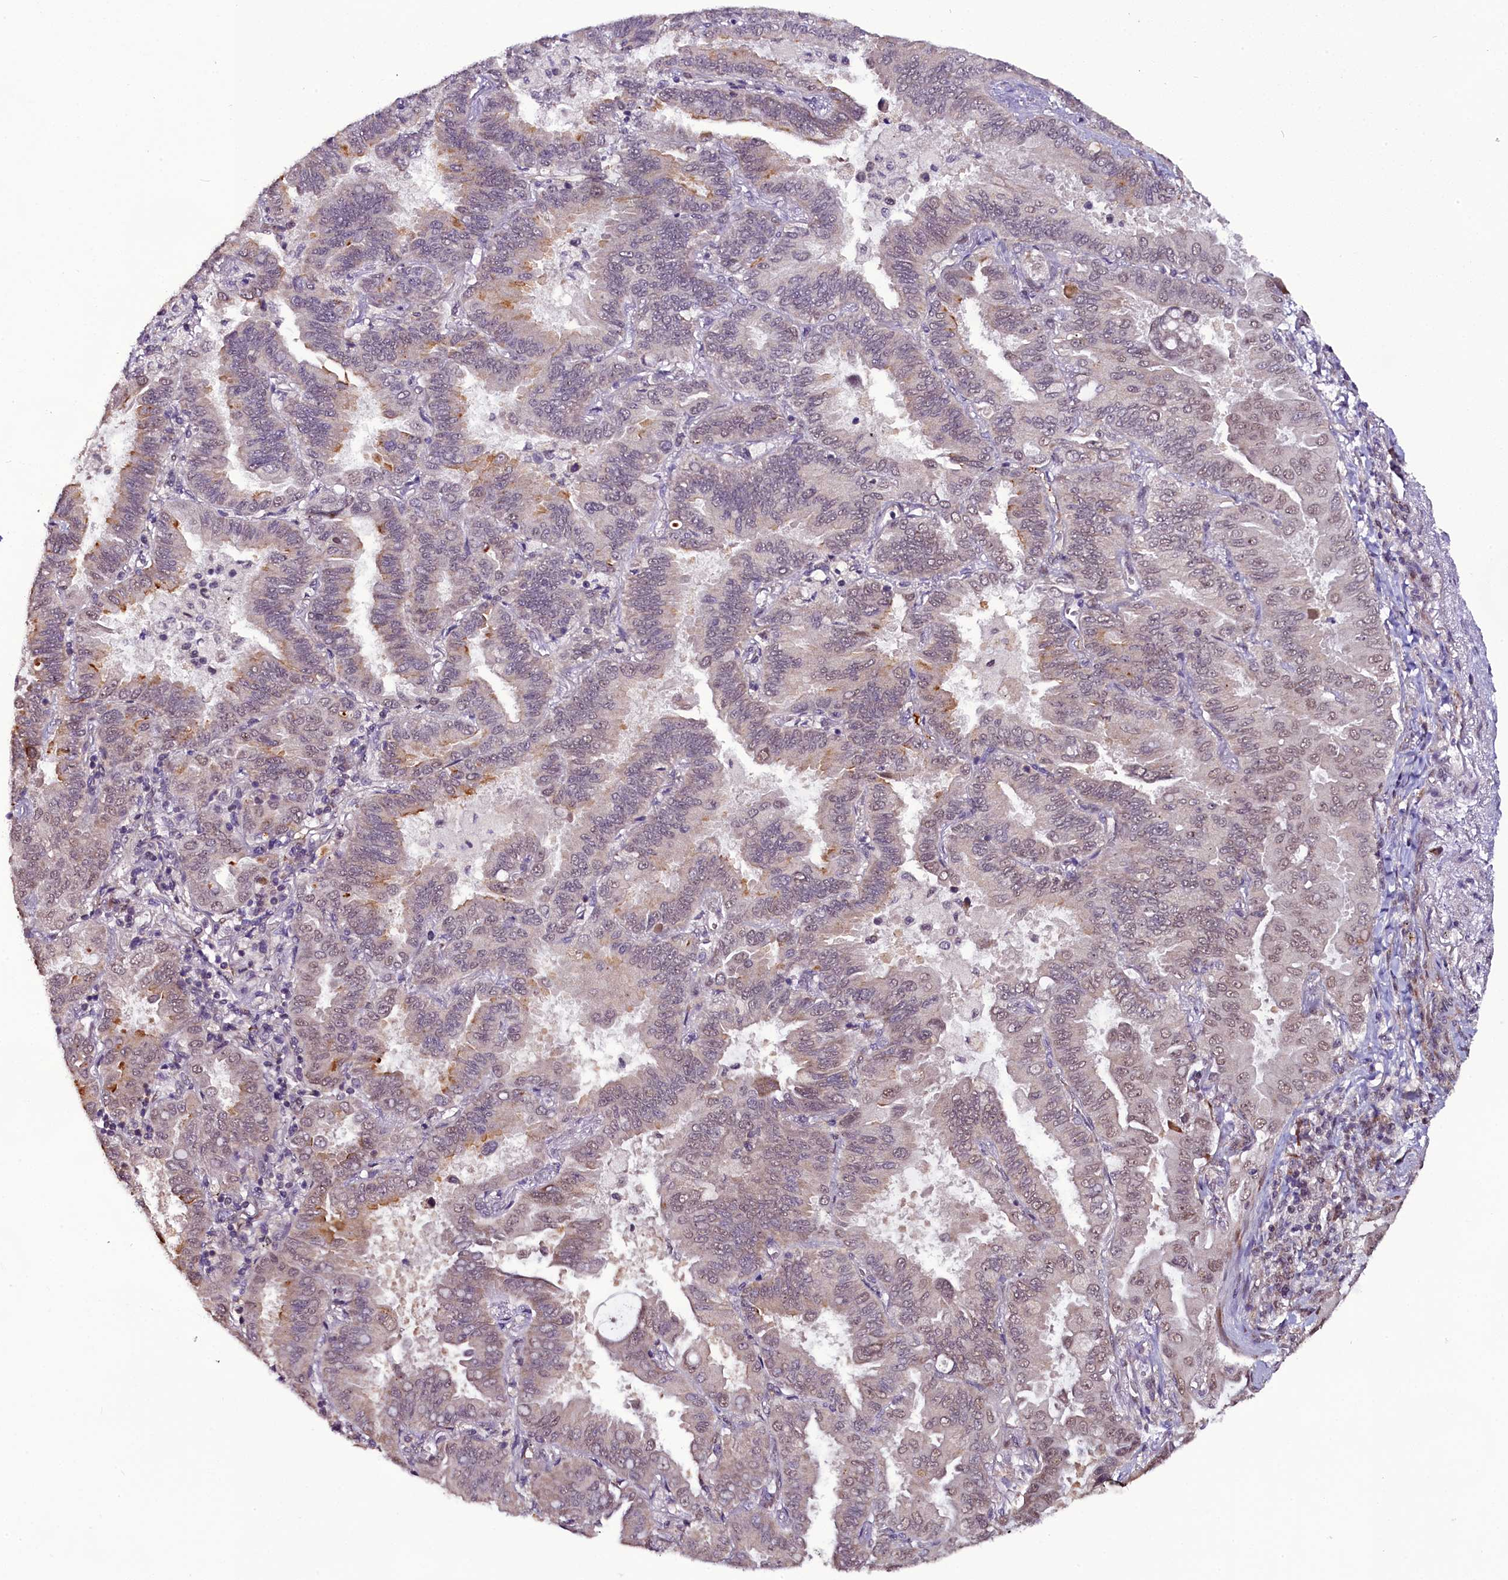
{"staining": {"intensity": "weak", "quantity": "25%-75%", "location": "cytoplasmic/membranous,nuclear"}, "tissue": "lung cancer", "cell_type": "Tumor cells", "image_type": "cancer", "snomed": [{"axis": "morphology", "description": "Adenocarcinoma, NOS"}, {"axis": "topography", "description": "Lung"}], "caption": "This is an image of IHC staining of adenocarcinoma (lung), which shows weak staining in the cytoplasmic/membranous and nuclear of tumor cells.", "gene": "RPUSD2", "patient": {"sex": "male", "age": 64}}